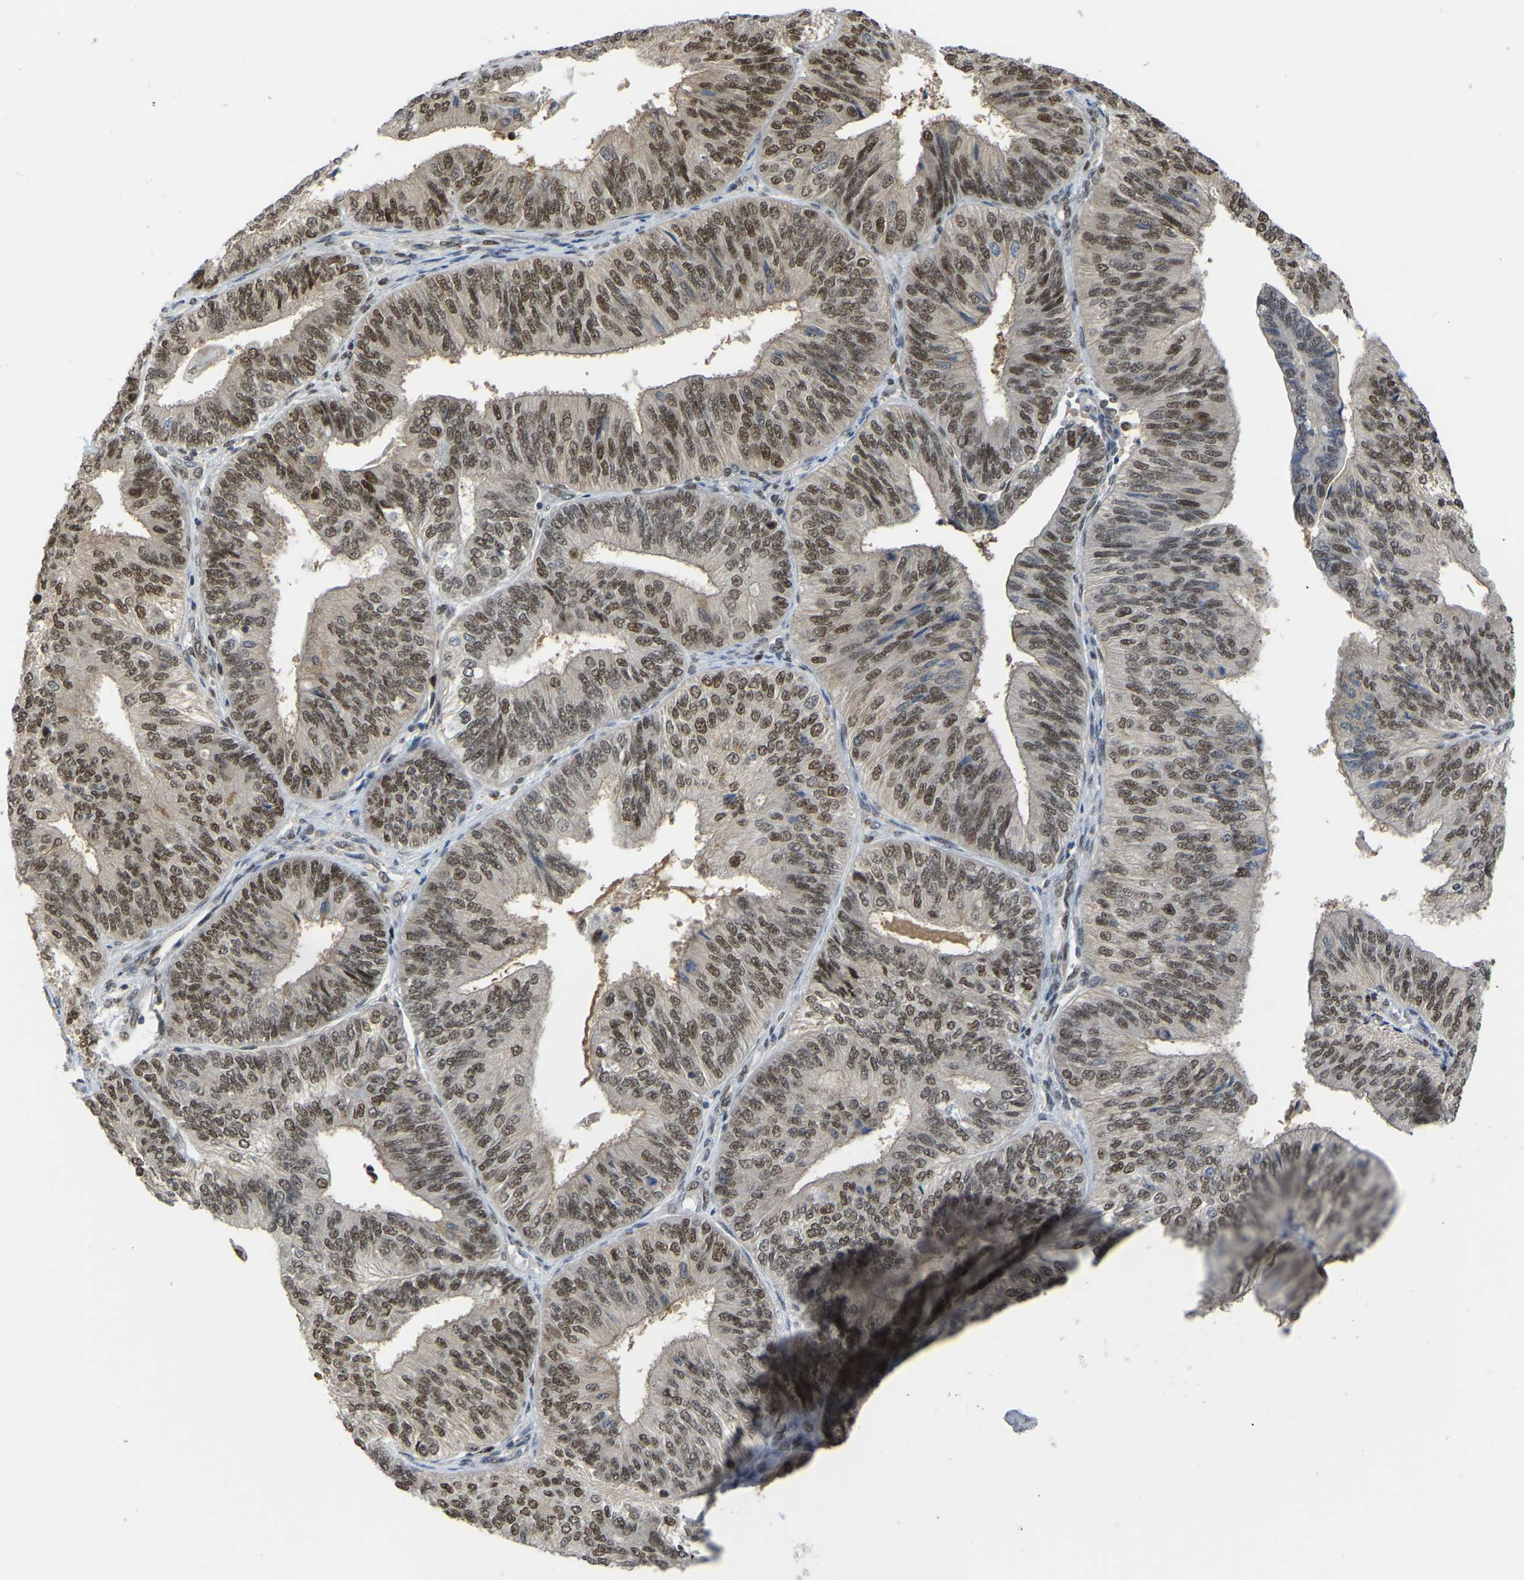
{"staining": {"intensity": "moderate", "quantity": ">75%", "location": "nuclear"}, "tissue": "endometrial cancer", "cell_type": "Tumor cells", "image_type": "cancer", "snomed": [{"axis": "morphology", "description": "Adenocarcinoma, NOS"}, {"axis": "topography", "description": "Endometrium"}], "caption": "A medium amount of moderate nuclear expression is appreciated in approximately >75% of tumor cells in adenocarcinoma (endometrial) tissue.", "gene": "KLRG2", "patient": {"sex": "female", "age": 58}}